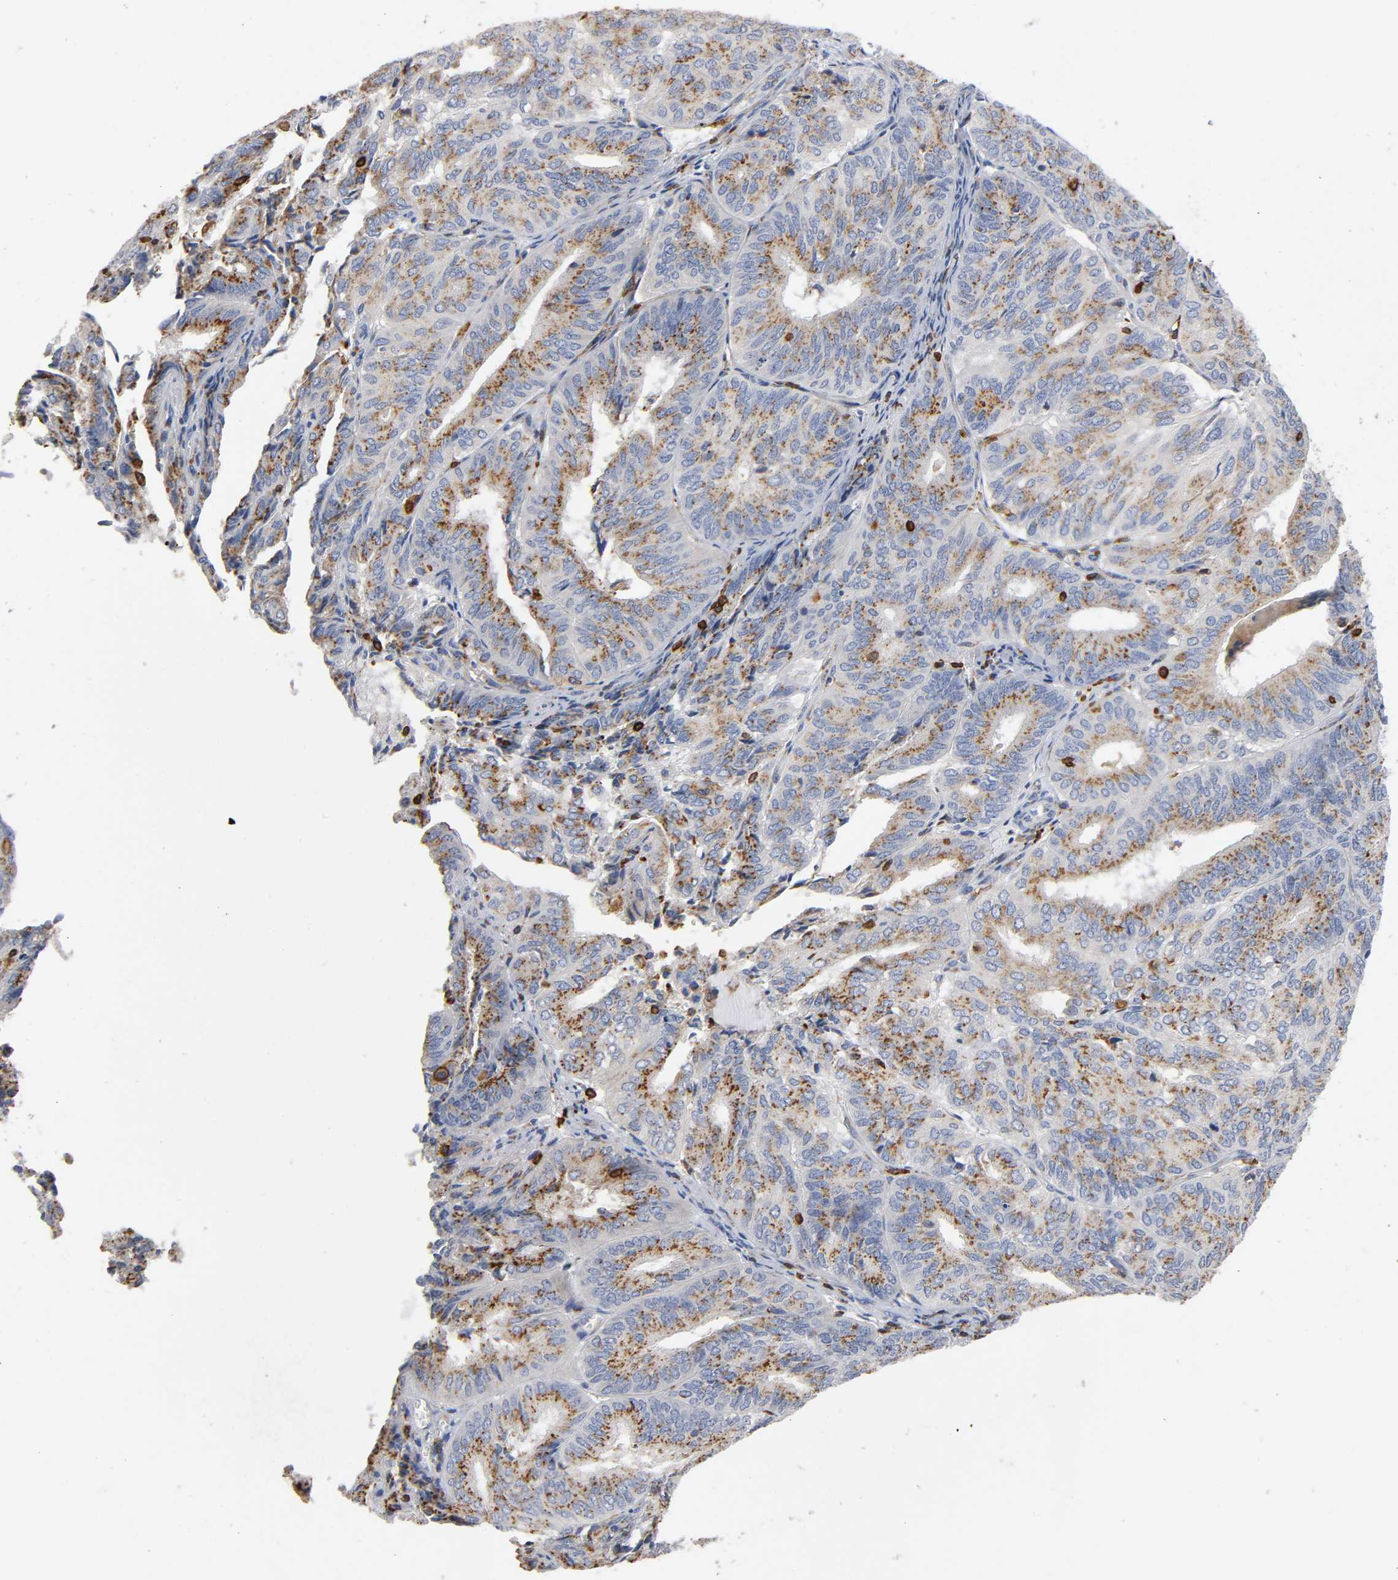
{"staining": {"intensity": "moderate", "quantity": ">75%", "location": "cytoplasmic/membranous"}, "tissue": "endometrial cancer", "cell_type": "Tumor cells", "image_type": "cancer", "snomed": [{"axis": "morphology", "description": "Adenocarcinoma, NOS"}, {"axis": "topography", "description": "Uterus"}], "caption": "IHC of endometrial adenocarcinoma demonstrates medium levels of moderate cytoplasmic/membranous expression in approximately >75% of tumor cells. (DAB IHC, brown staining for protein, blue staining for nuclei).", "gene": "CAPN10", "patient": {"sex": "female", "age": 60}}